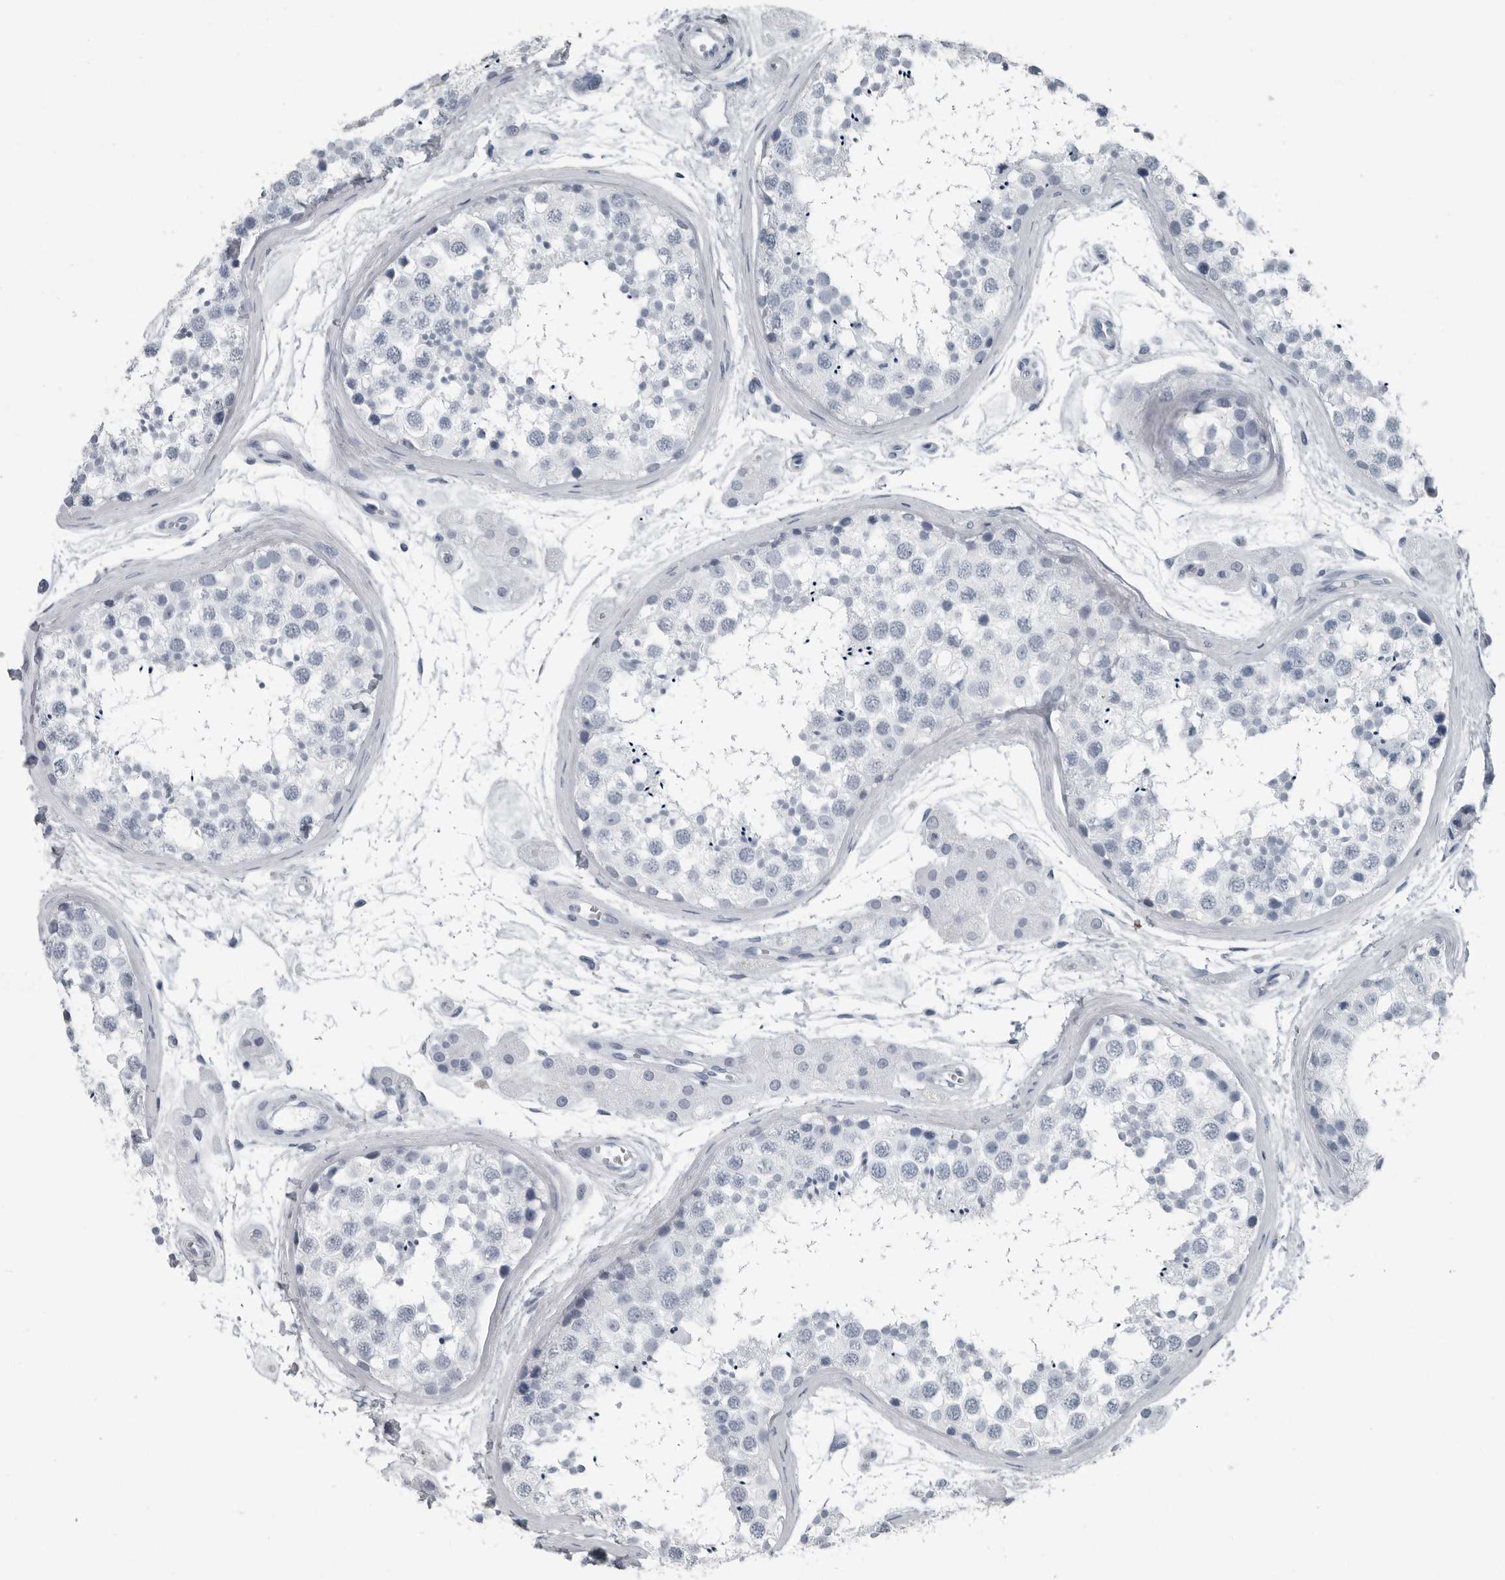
{"staining": {"intensity": "negative", "quantity": "none", "location": "none"}, "tissue": "testis", "cell_type": "Cells in seminiferous ducts", "image_type": "normal", "snomed": [{"axis": "morphology", "description": "Normal tissue, NOS"}, {"axis": "topography", "description": "Testis"}], "caption": "A high-resolution micrograph shows IHC staining of unremarkable testis, which reveals no significant positivity in cells in seminiferous ducts. (DAB (3,3'-diaminobenzidine) immunohistochemistry (IHC) with hematoxylin counter stain).", "gene": "PRSS1", "patient": {"sex": "male", "age": 56}}